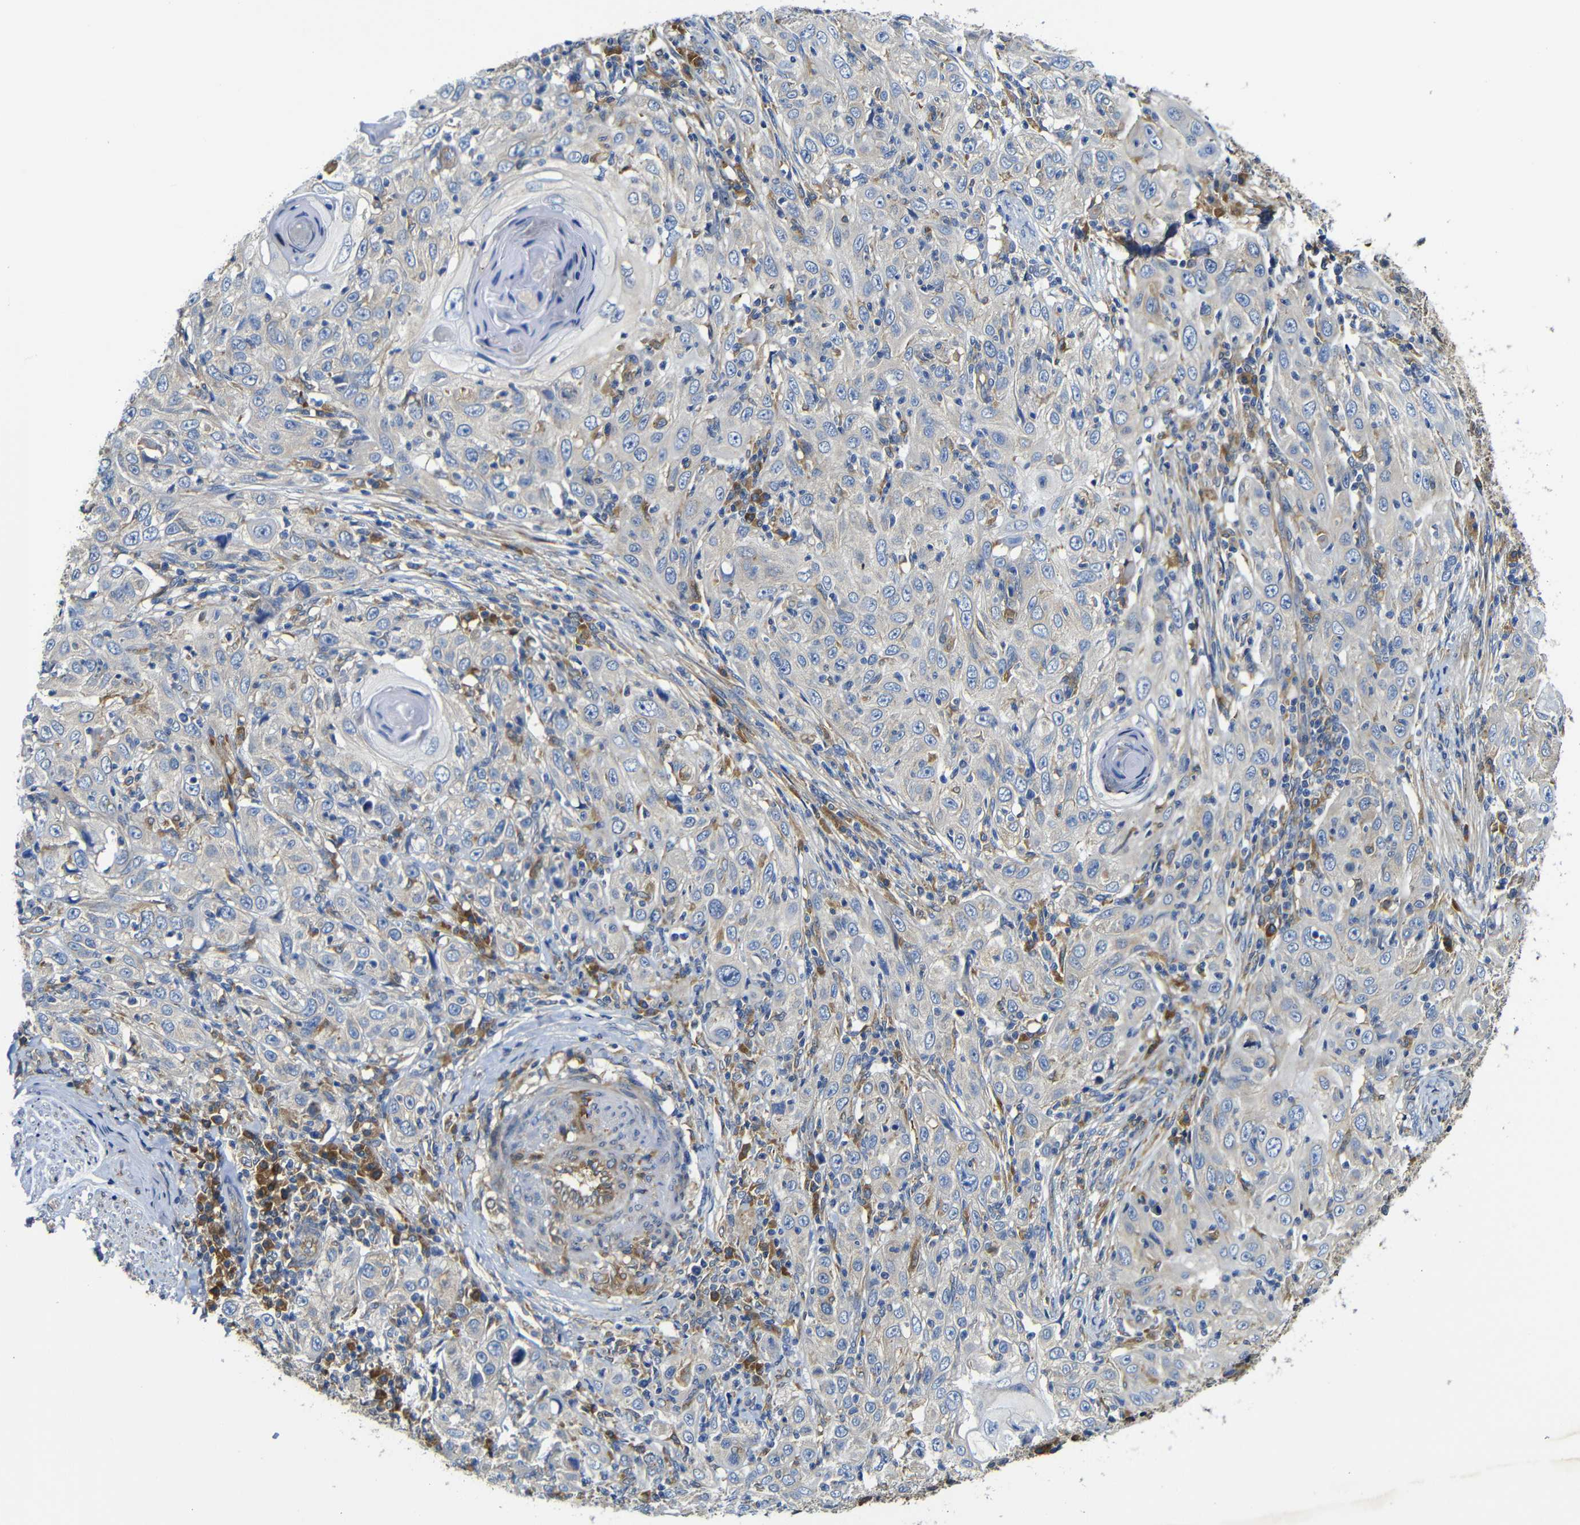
{"staining": {"intensity": "weak", "quantity": "<25%", "location": "cytoplasmic/membranous"}, "tissue": "skin cancer", "cell_type": "Tumor cells", "image_type": "cancer", "snomed": [{"axis": "morphology", "description": "Squamous cell carcinoma, NOS"}, {"axis": "topography", "description": "Skin"}], "caption": "Immunohistochemical staining of human squamous cell carcinoma (skin) displays no significant staining in tumor cells. Nuclei are stained in blue.", "gene": "CLCC1", "patient": {"sex": "female", "age": 88}}